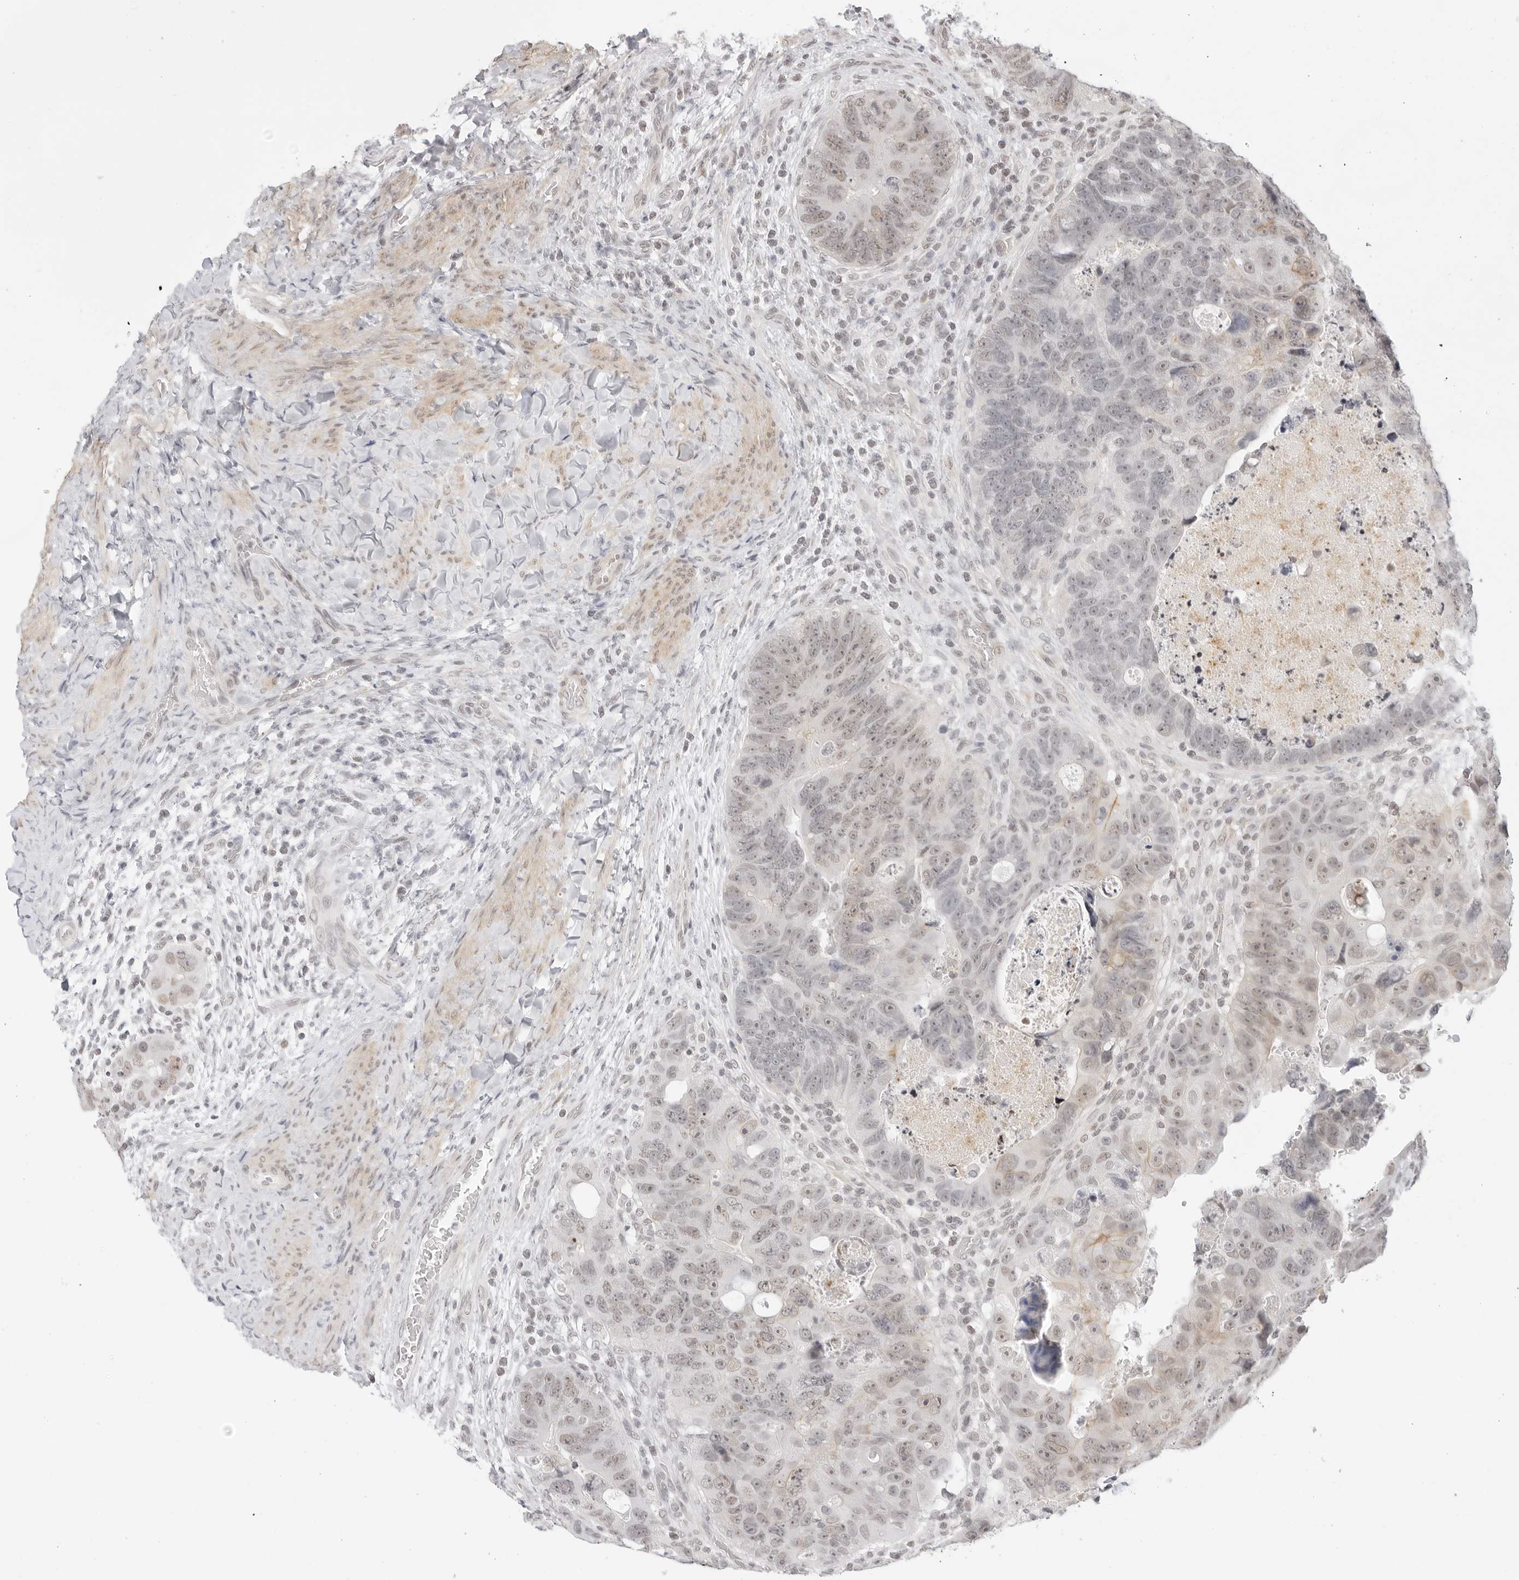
{"staining": {"intensity": "weak", "quantity": "25%-75%", "location": "nuclear"}, "tissue": "colorectal cancer", "cell_type": "Tumor cells", "image_type": "cancer", "snomed": [{"axis": "morphology", "description": "Adenocarcinoma, NOS"}, {"axis": "topography", "description": "Rectum"}], "caption": "High-power microscopy captured an immunohistochemistry histopathology image of colorectal cancer, revealing weak nuclear expression in approximately 25%-75% of tumor cells.", "gene": "TCIM", "patient": {"sex": "male", "age": 59}}